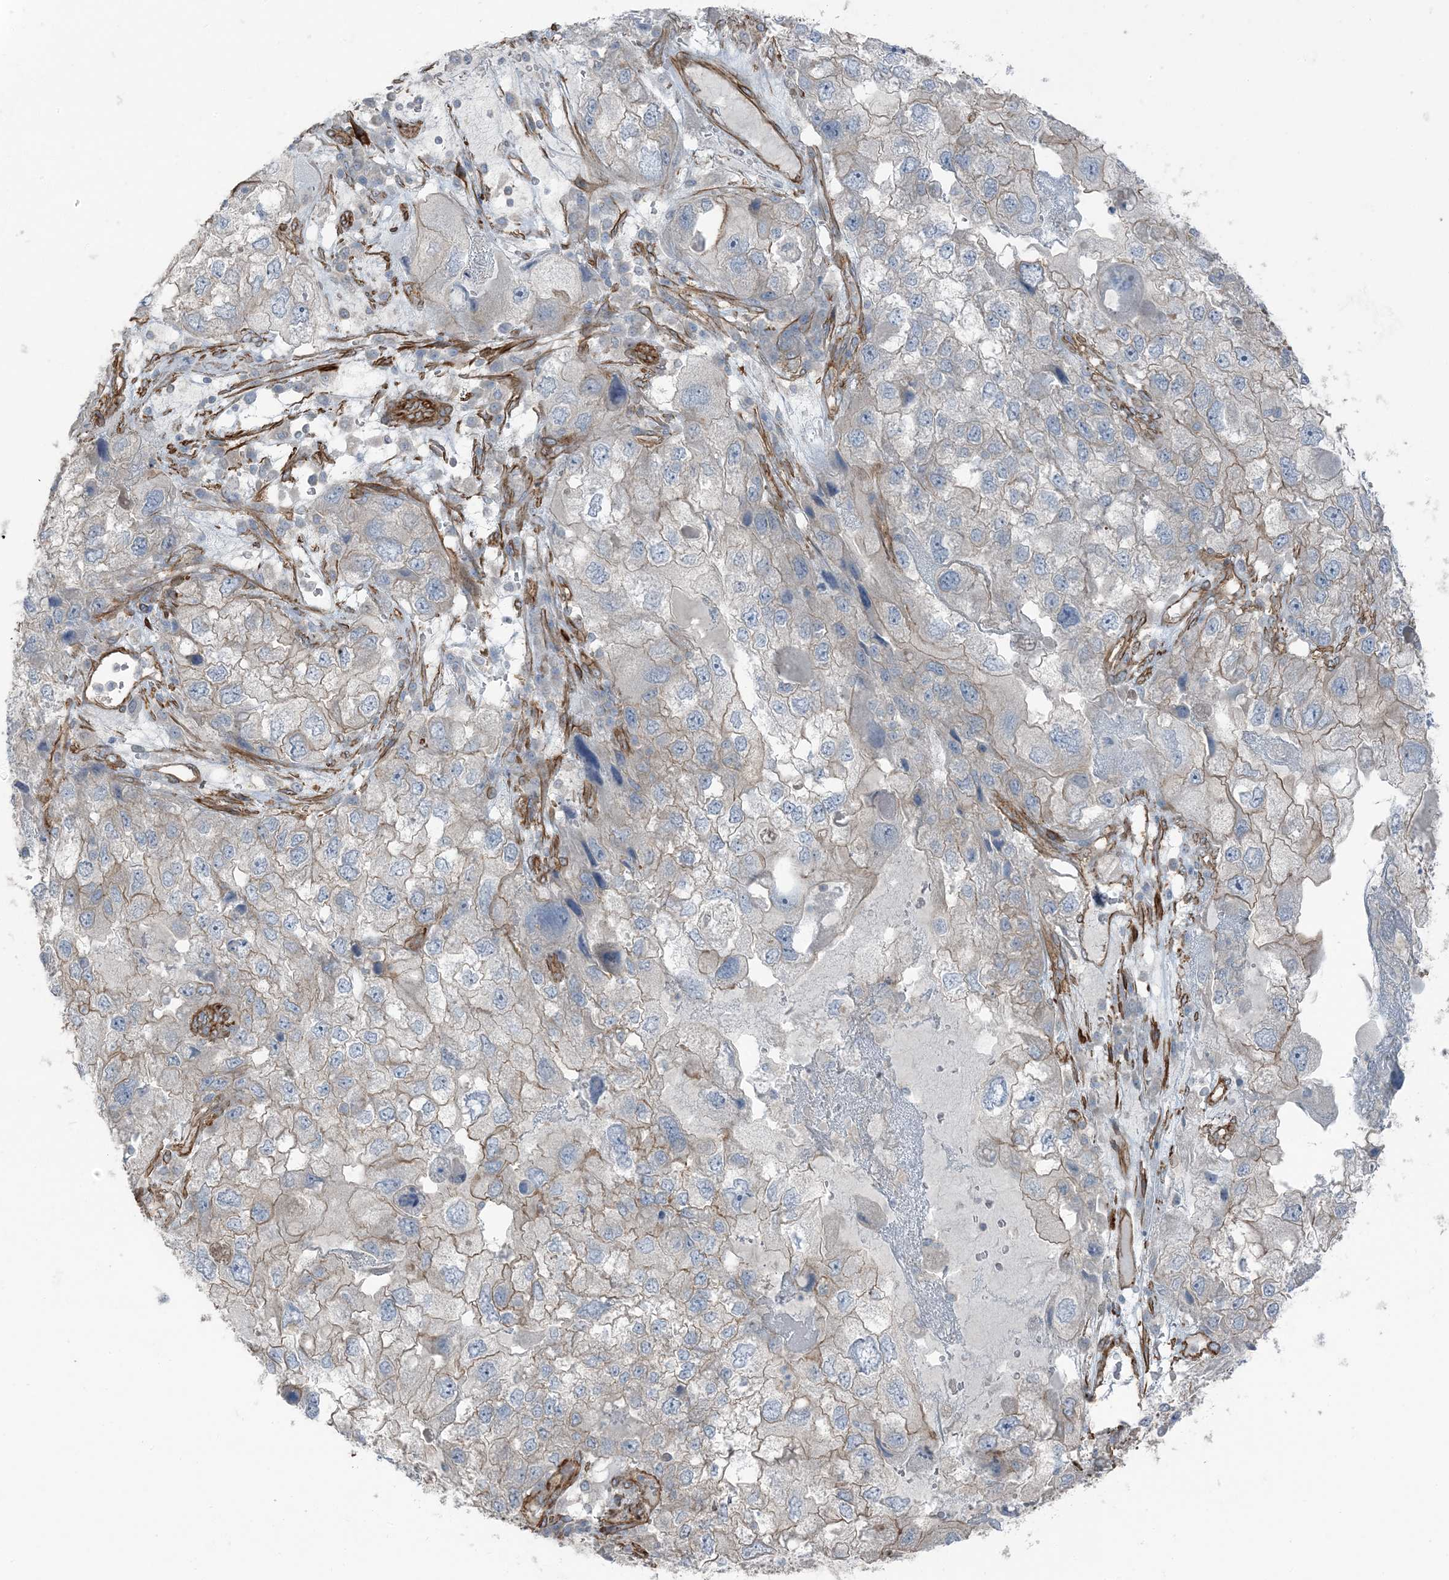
{"staining": {"intensity": "weak", "quantity": "<25%", "location": "cytoplasmic/membranous"}, "tissue": "endometrial cancer", "cell_type": "Tumor cells", "image_type": "cancer", "snomed": [{"axis": "morphology", "description": "Adenocarcinoma, NOS"}, {"axis": "topography", "description": "Endometrium"}], "caption": "Micrograph shows no significant protein staining in tumor cells of endometrial cancer (adenocarcinoma).", "gene": "ZFP90", "patient": {"sex": "female", "age": 49}}